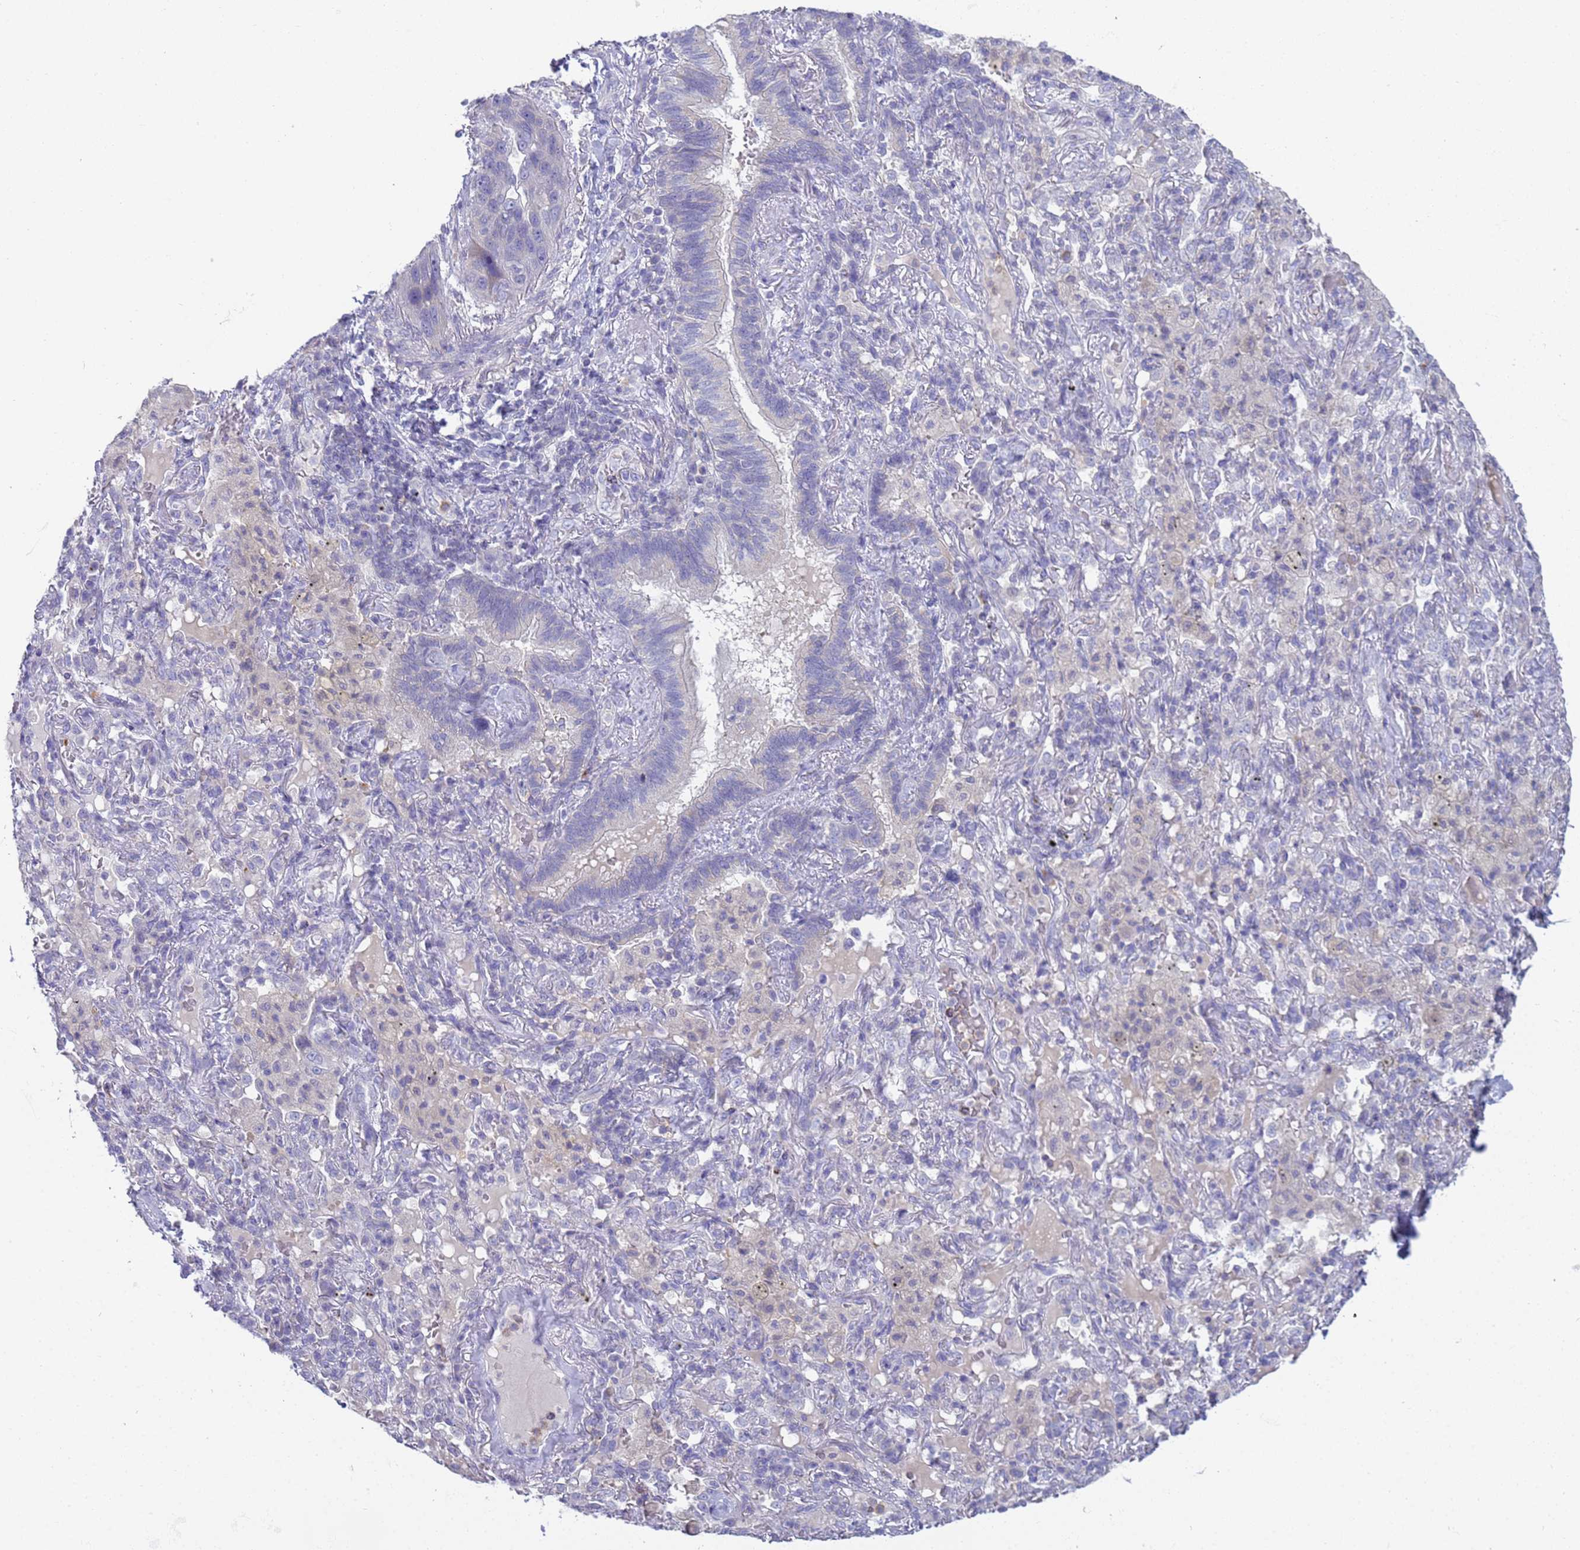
{"staining": {"intensity": "negative", "quantity": "none", "location": "none"}, "tissue": "lung cancer", "cell_type": "Tumor cells", "image_type": "cancer", "snomed": [{"axis": "morphology", "description": "Squamous cell carcinoma, NOS"}, {"axis": "topography", "description": "Lung"}], "caption": "Human lung squamous cell carcinoma stained for a protein using IHC shows no staining in tumor cells.", "gene": "CR1", "patient": {"sex": "female", "age": 70}}